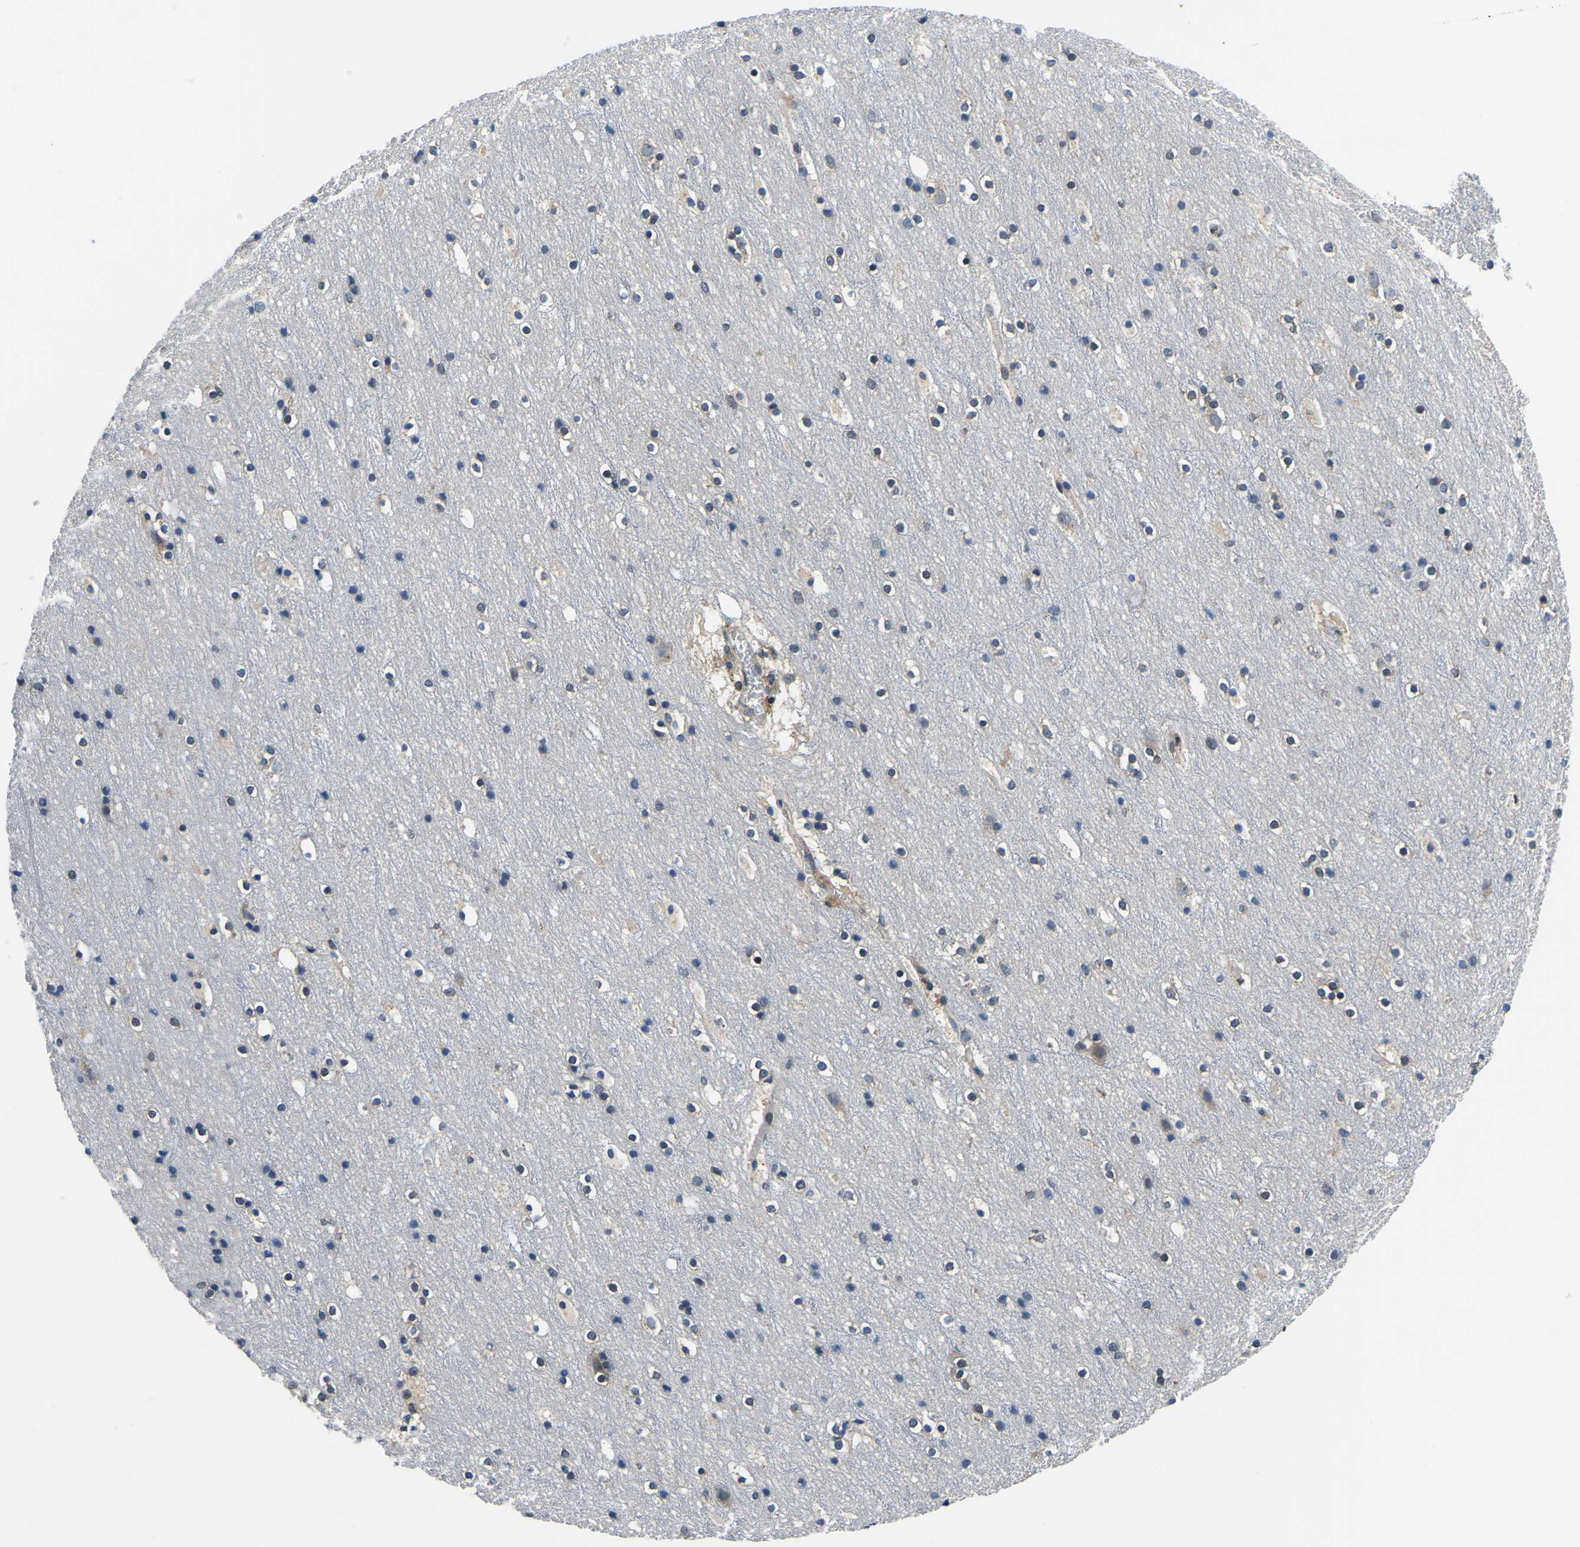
{"staining": {"intensity": "weak", "quantity": ">75%", "location": "cytoplasmic/membranous"}, "tissue": "cerebral cortex", "cell_type": "Endothelial cells", "image_type": "normal", "snomed": [{"axis": "morphology", "description": "Normal tissue, NOS"}, {"axis": "topography", "description": "Cerebral cortex"}], "caption": "DAB (3,3'-diaminobenzidine) immunohistochemical staining of normal human cerebral cortex demonstrates weak cytoplasmic/membranous protein expression in approximately >75% of endothelial cells. The staining is performed using DAB brown chromogen to label protein expression. The nuclei are counter-stained blue using hematoxylin.", "gene": "DFFA", "patient": {"sex": "male", "age": 45}}